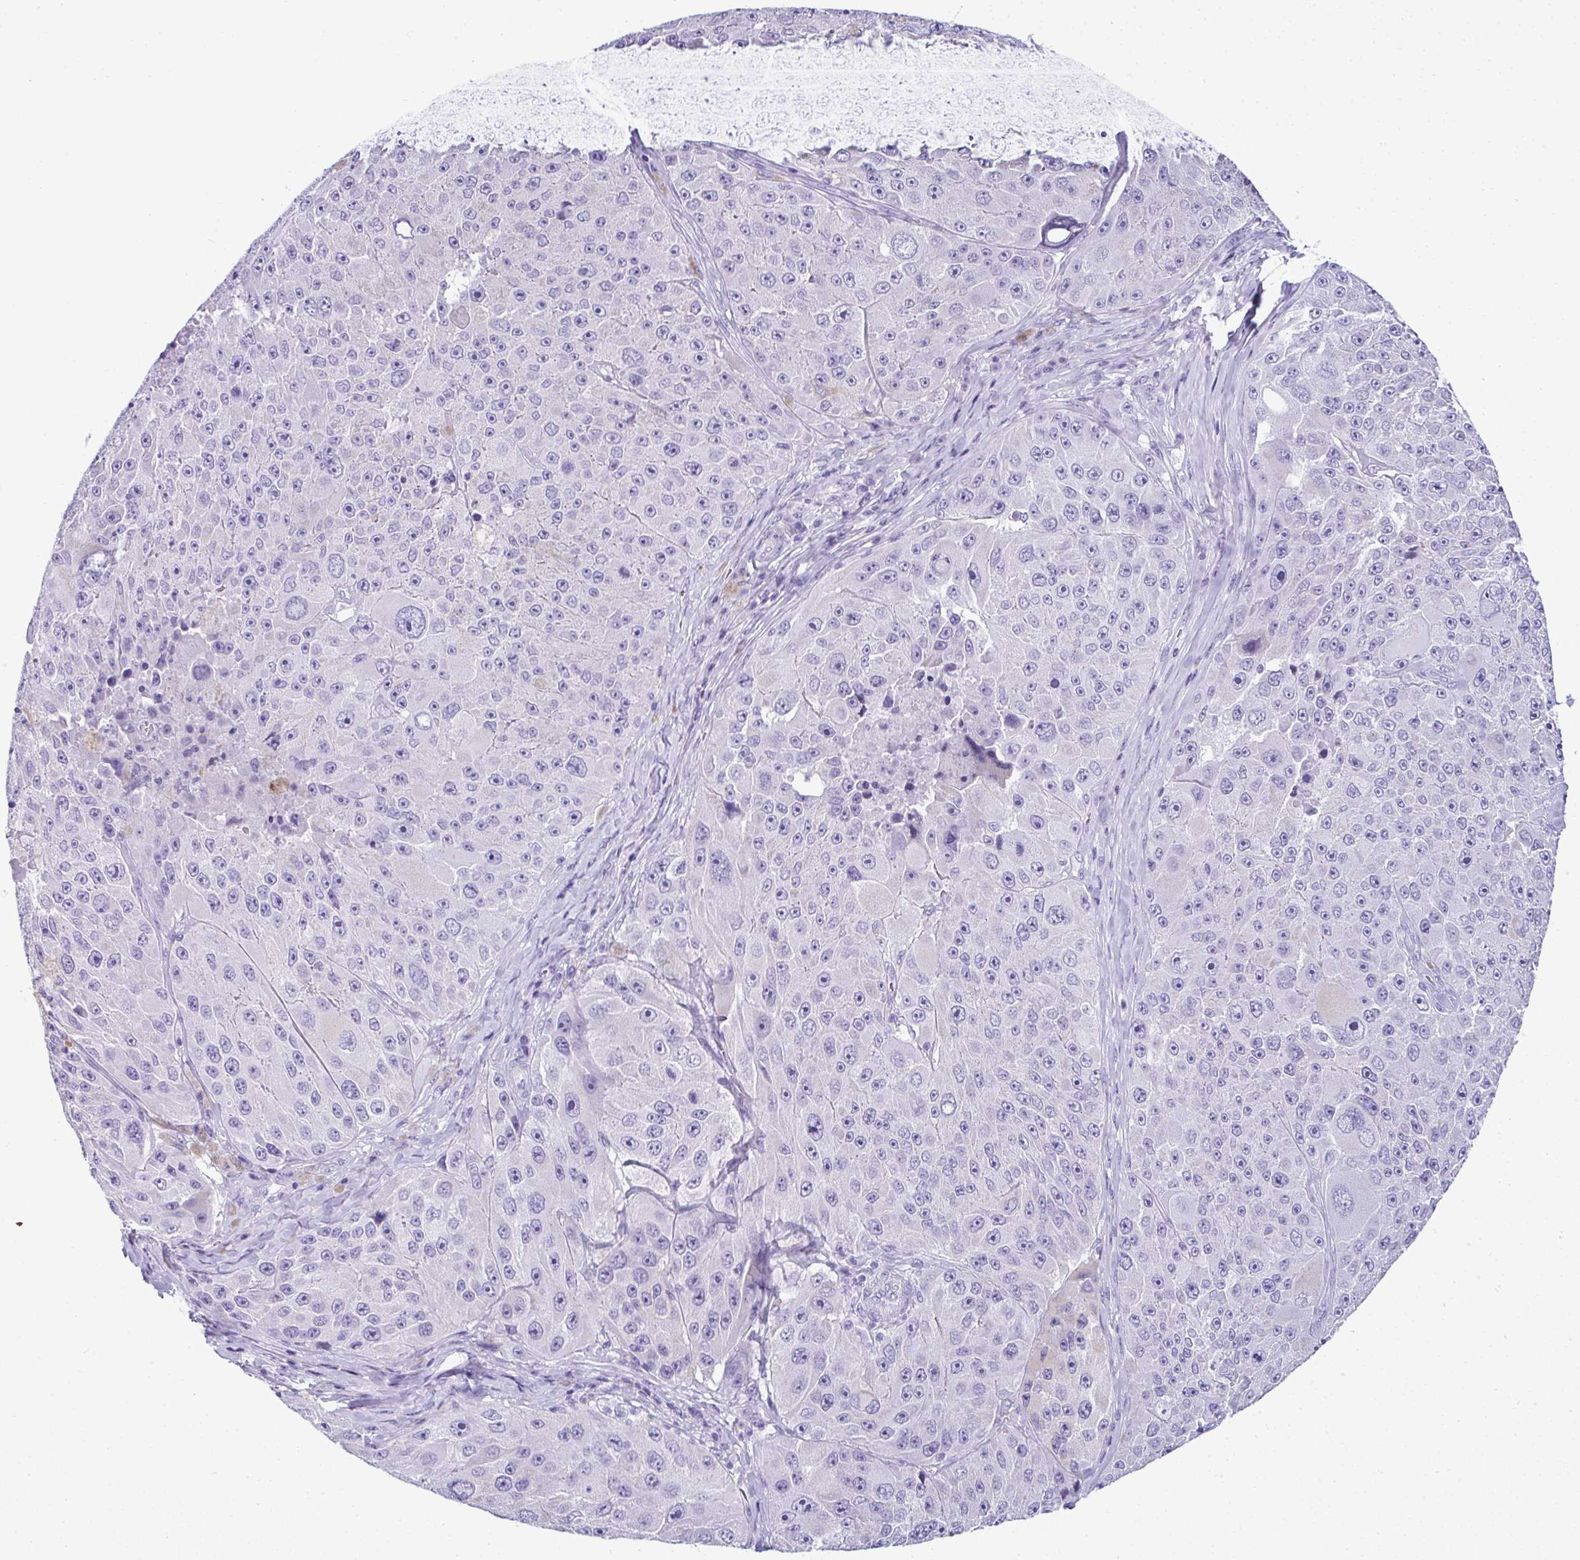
{"staining": {"intensity": "negative", "quantity": "none", "location": "none"}, "tissue": "melanoma", "cell_type": "Tumor cells", "image_type": "cancer", "snomed": [{"axis": "morphology", "description": "Malignant melanoma, Metastatic site"}, {"axis": "topography", "description": "Lymph node"}], "caption": "Photomicrograph shows no protein staining in tumor cells of malignant melanoma (metastatic site) tissue.", "gene": "RNF183", "patient": {"sex": "male", "age": 62}}